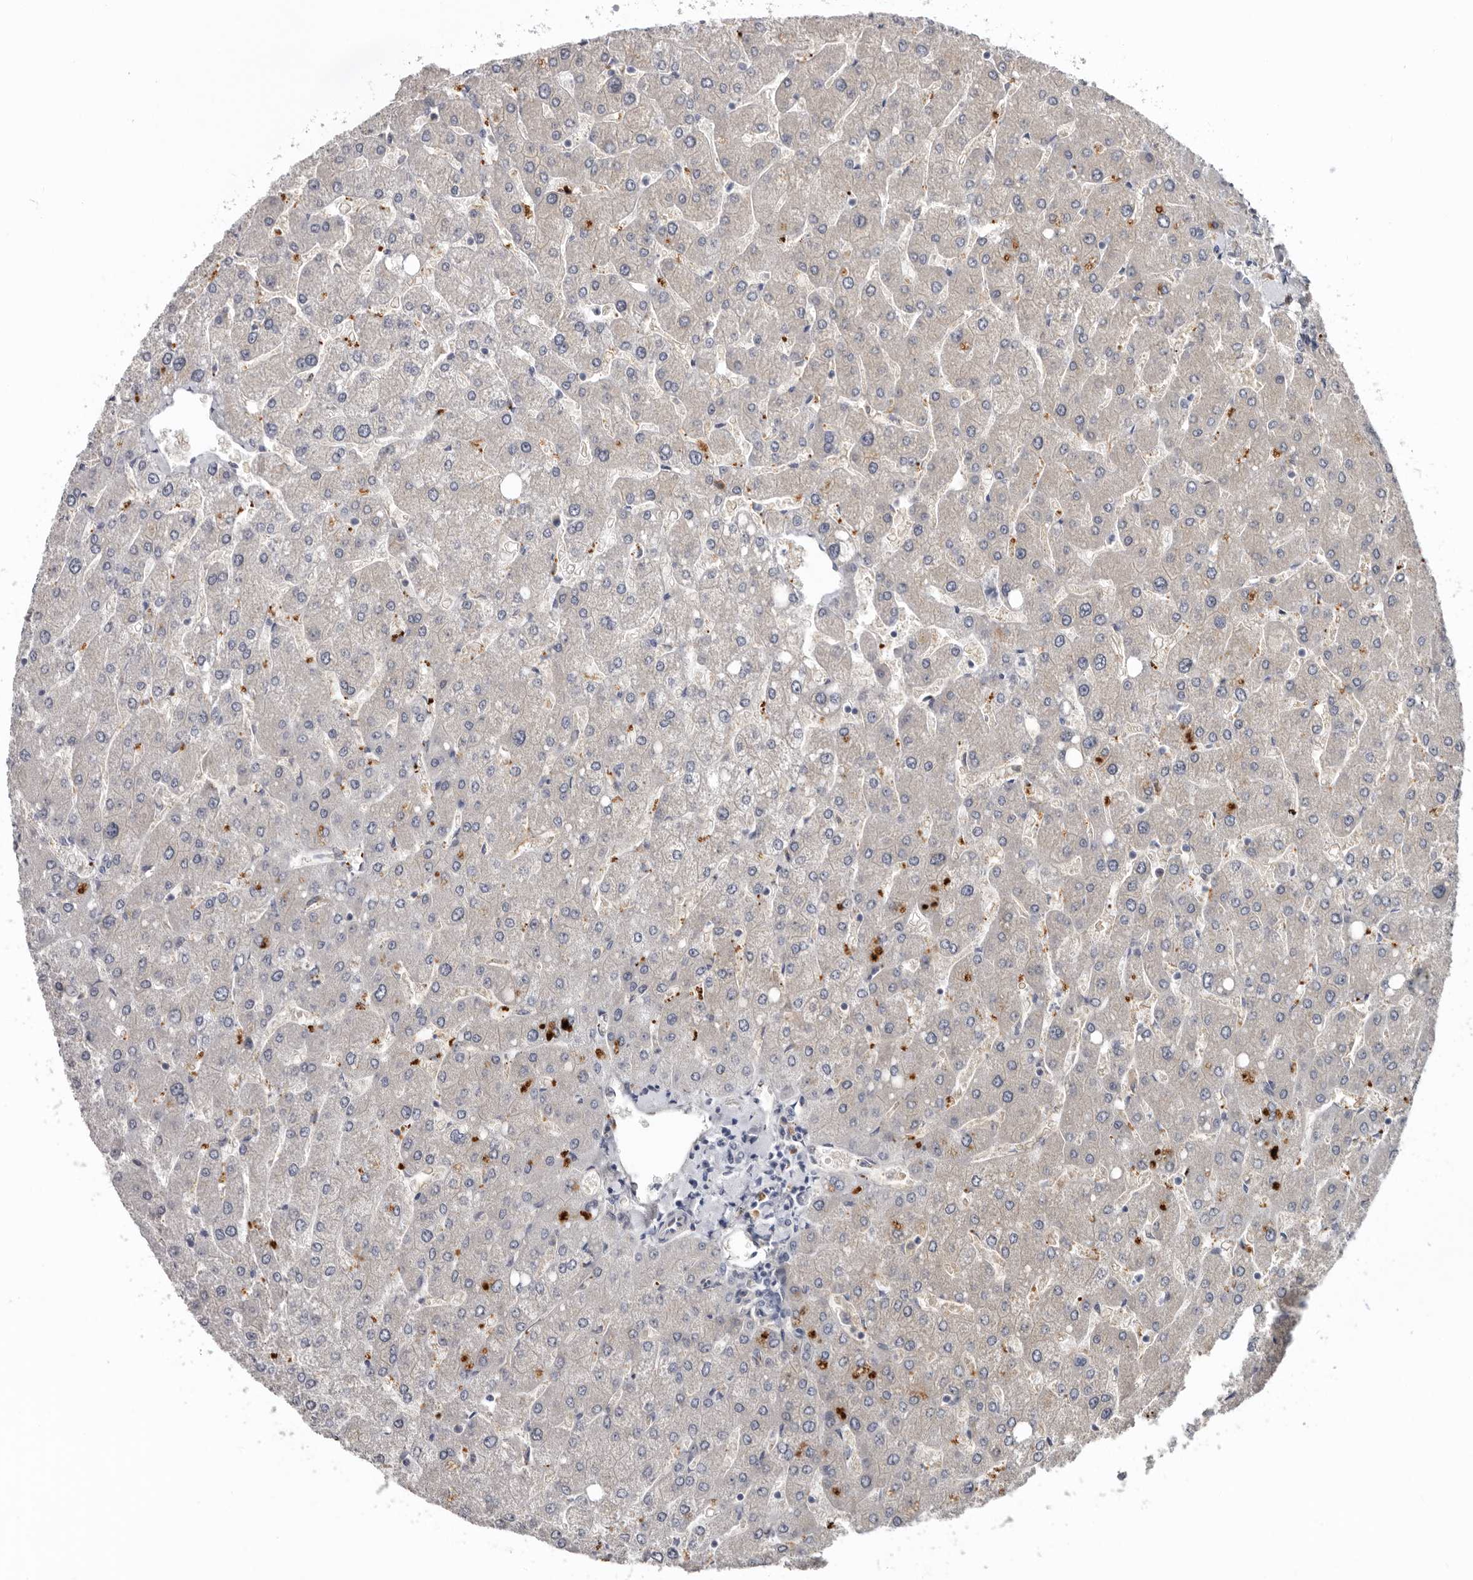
{"staining": {"intensity": "negative", "quantity": "none", "location": "none"}, "tissue": "liver", "cell_type": "Cholangiocytes", "image_type": "normal", "snomed": [{"axis": "morphology", "description": "Normal tissue, NOS"}, {"axis": "topography", "description": "Liver"}], "caption": "This is an immunohistochemistry (IHC) image of unremarkable human liver. There is no staining in cholangiocytes.", "gene": "CDCA8", "patient": {"sex": "male", "age": 55}}